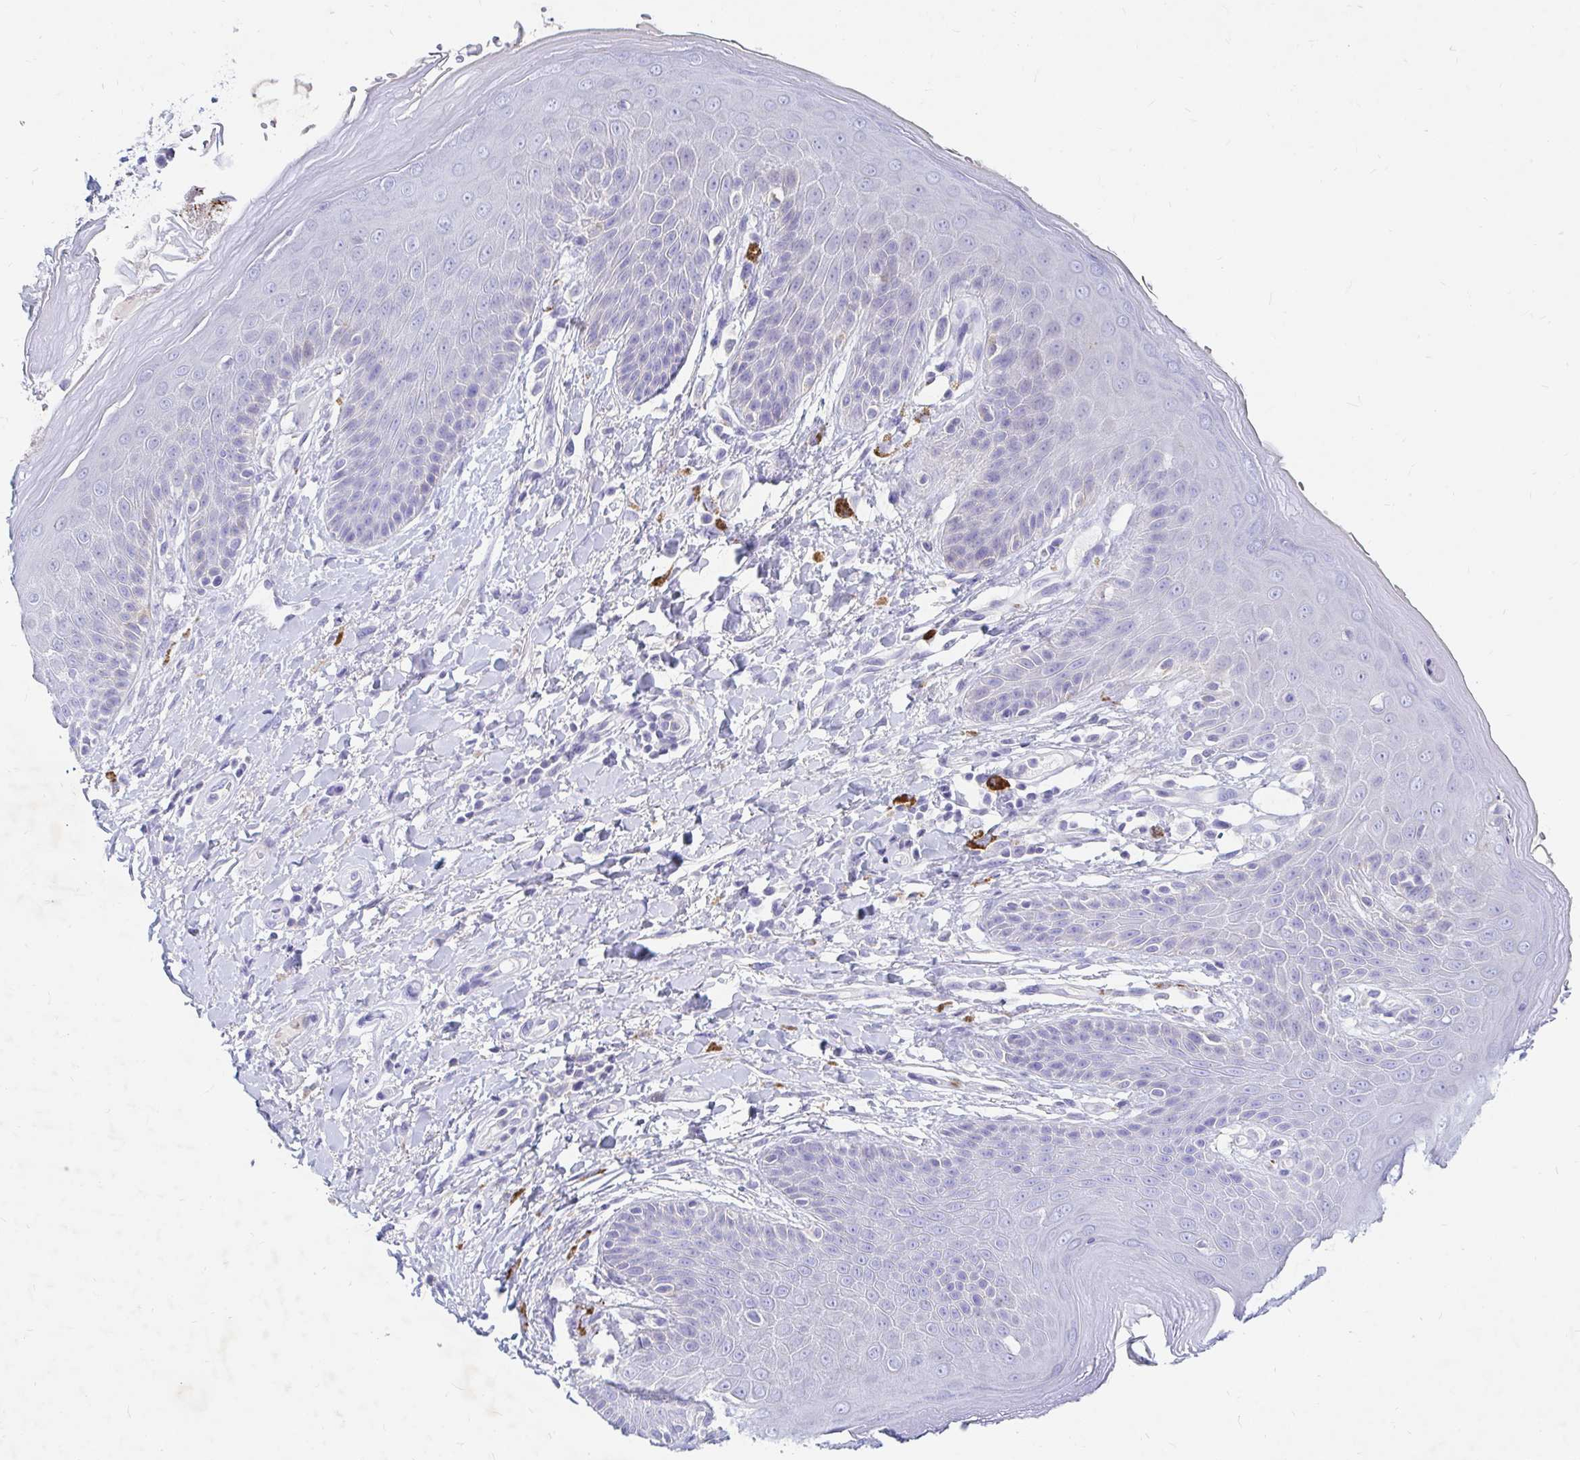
{"staining": {"intensity": "negative", "quantity": "none", "location": "none"}, "tissue": "skin", "cell_type": "Epidermal cells", "image_type": "normal", "snomed": [{"axis": "morphology", "description": "Normal tissue, NOS"}, {"axis": "topography", "description": "Anal"}, {"axis": "topography", "description": "Peripheral nerve tissue"}], "caption": "Unremarkable skin was stained to show a protein in brown. There is no significant positivity in epidermal cells. The staining is performed using DAB brown chromogen with nuclei counter-stained in using hematoxylin.", "gene": "NR2E1", "patient": {"sex": "male", "age": 51}}